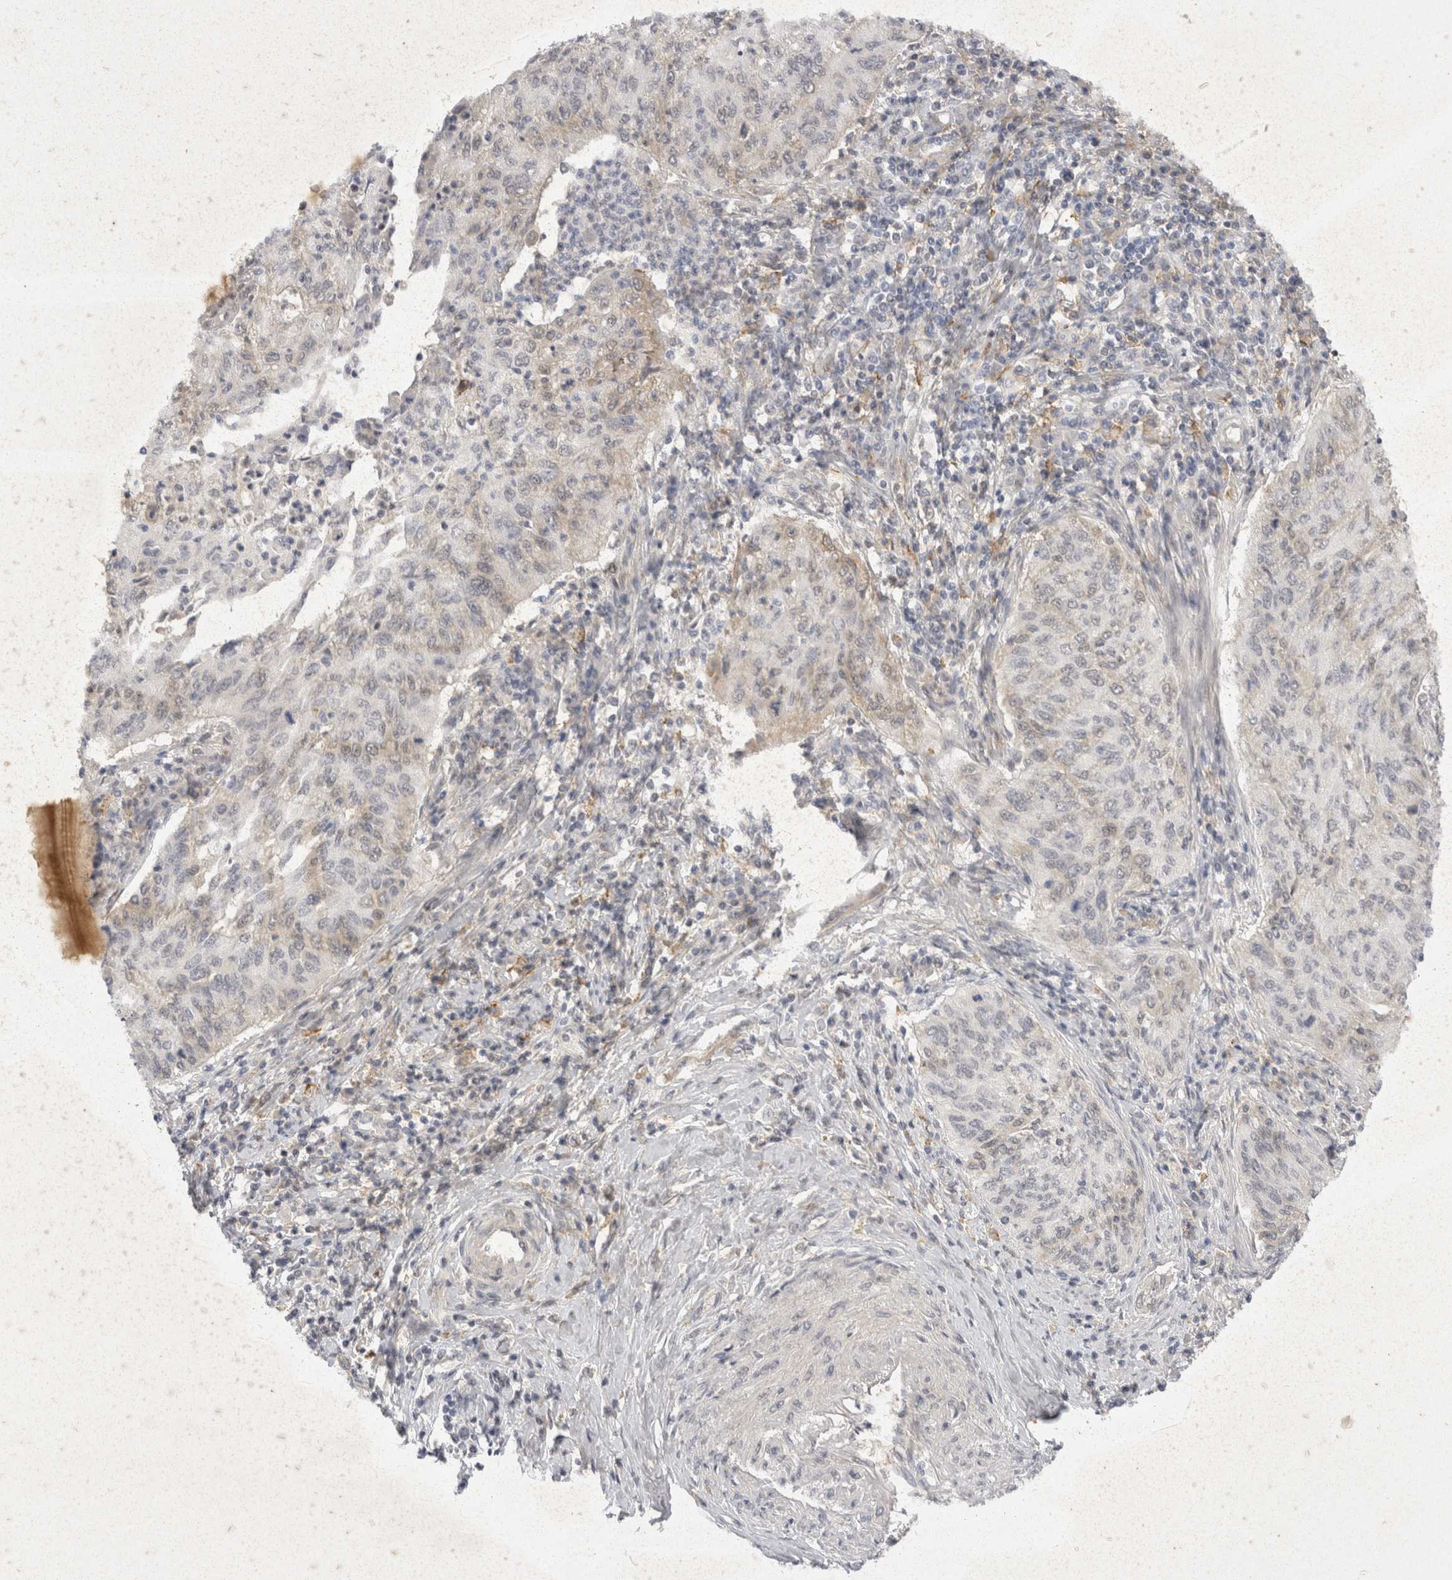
{"staining": {"intensity": "negative", "quantity": "none", "location": "none"}, "tissue": "cervical cancer", "cell_type": "Tumor cells", "image_type": "cancer", "snomed": [{"axis": "morphology", "description": "Squamous cell carcinoma, NOS"}, {"axis": "topography", "description": "Cervix"}], "caption": "Protein analysis of cervical cancer (squamous cell carcinoma) exhibits no significant staining in tumor cells.", "gene": "TOM1L2", "patient": {"sex": "female", "age": 30}}